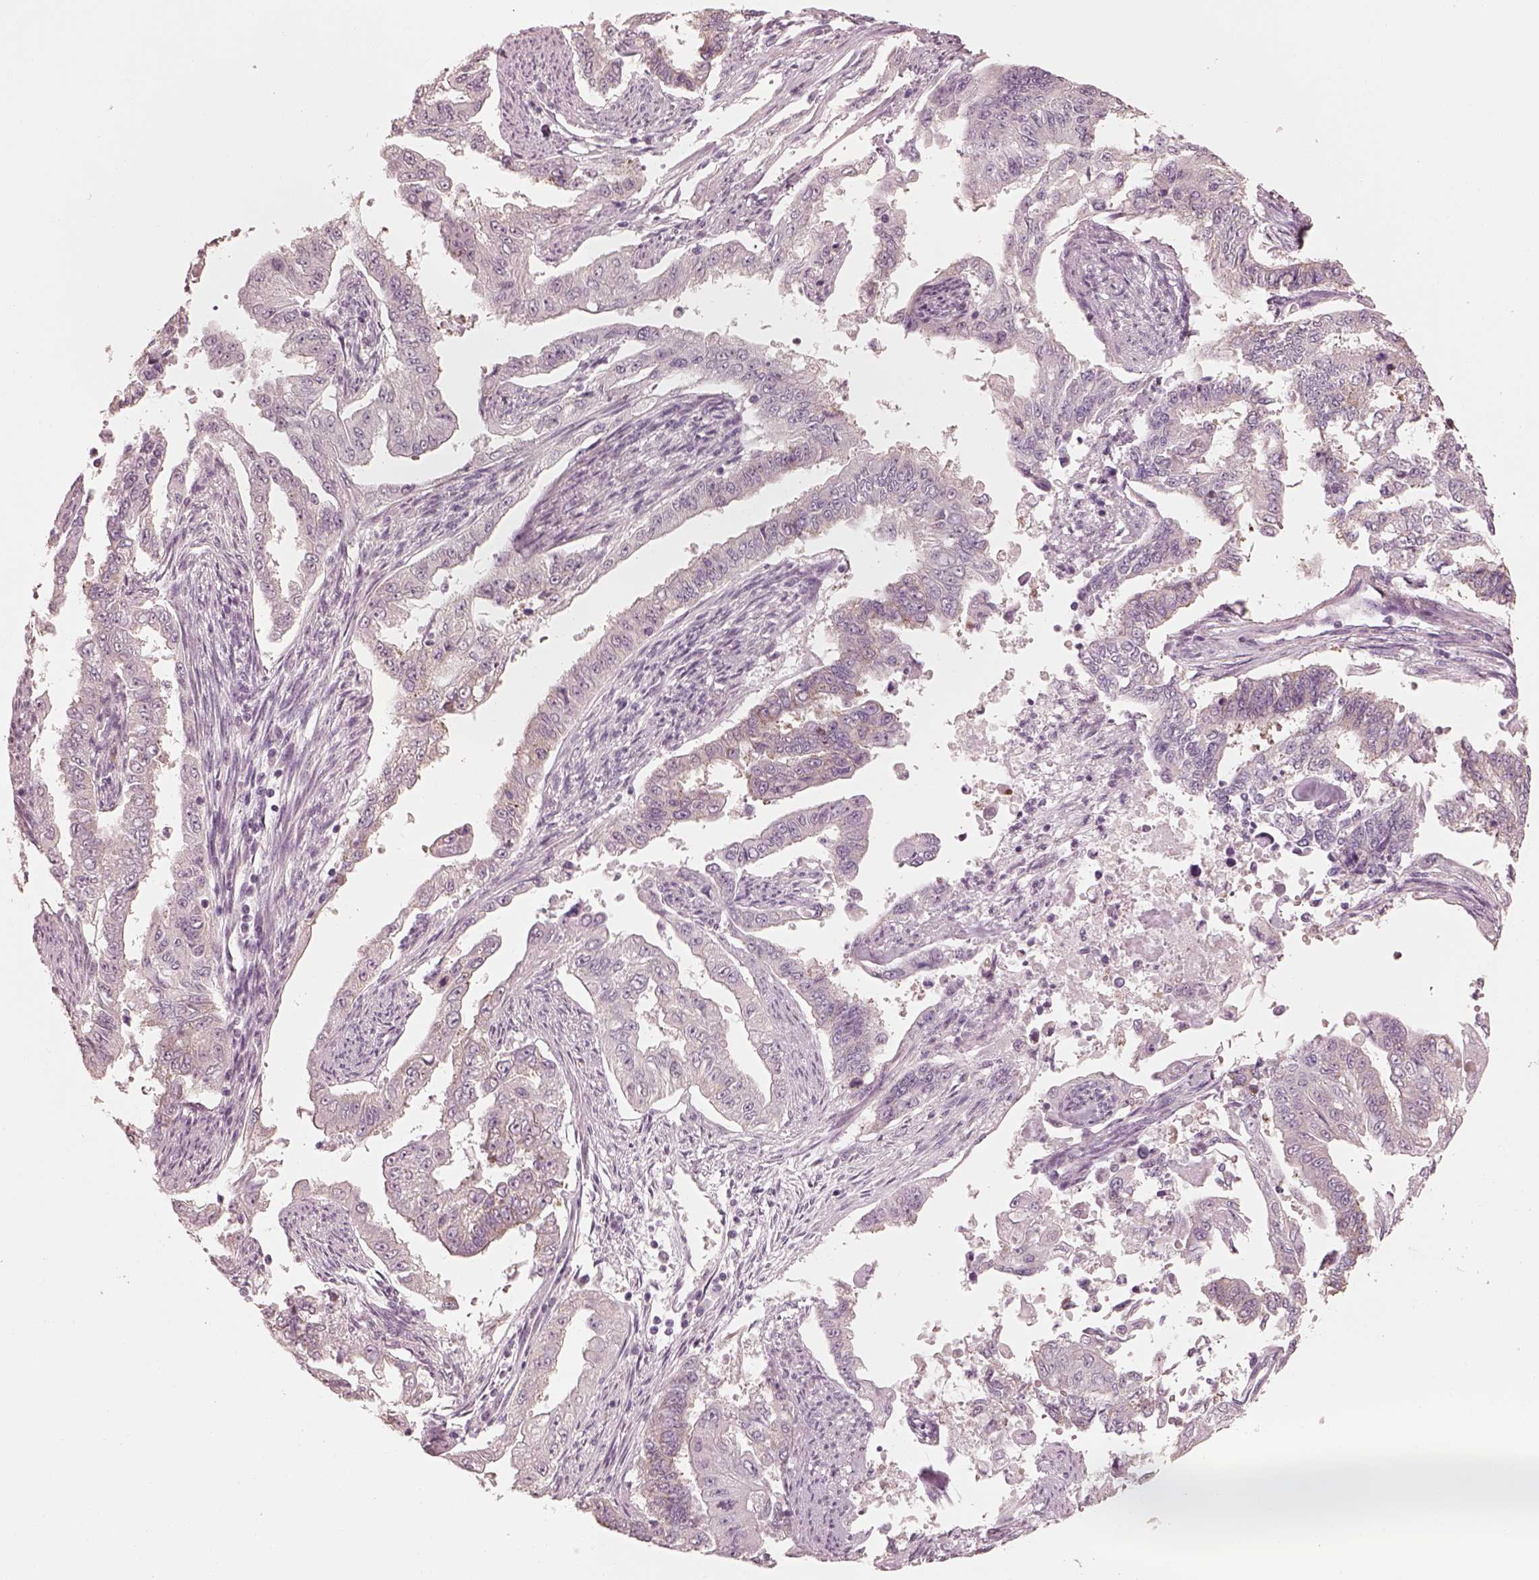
{"staining": {"intensity": "negative", "quantity": "none", "location": "none"}, "tissue": "endometrial cancer", "cell_type": "Tumor cells", "image_type": "cancer", "snomed": [{"axis": "morphology", "description": "Adenocarcinoma, NOS"}, {"axis": "topography", "description": "Uterus"}], "caption": "Tumor cells show no significant protein expression in endometrial adenocarcinoma. (Stains: DAB immunohistochemistry (IHC) with hematoxylin counter stain, Microscopy: brightfield microscopy at high magnification).", "gene": "RAB3C", "patient": {"sex": "female", "age": 59}}